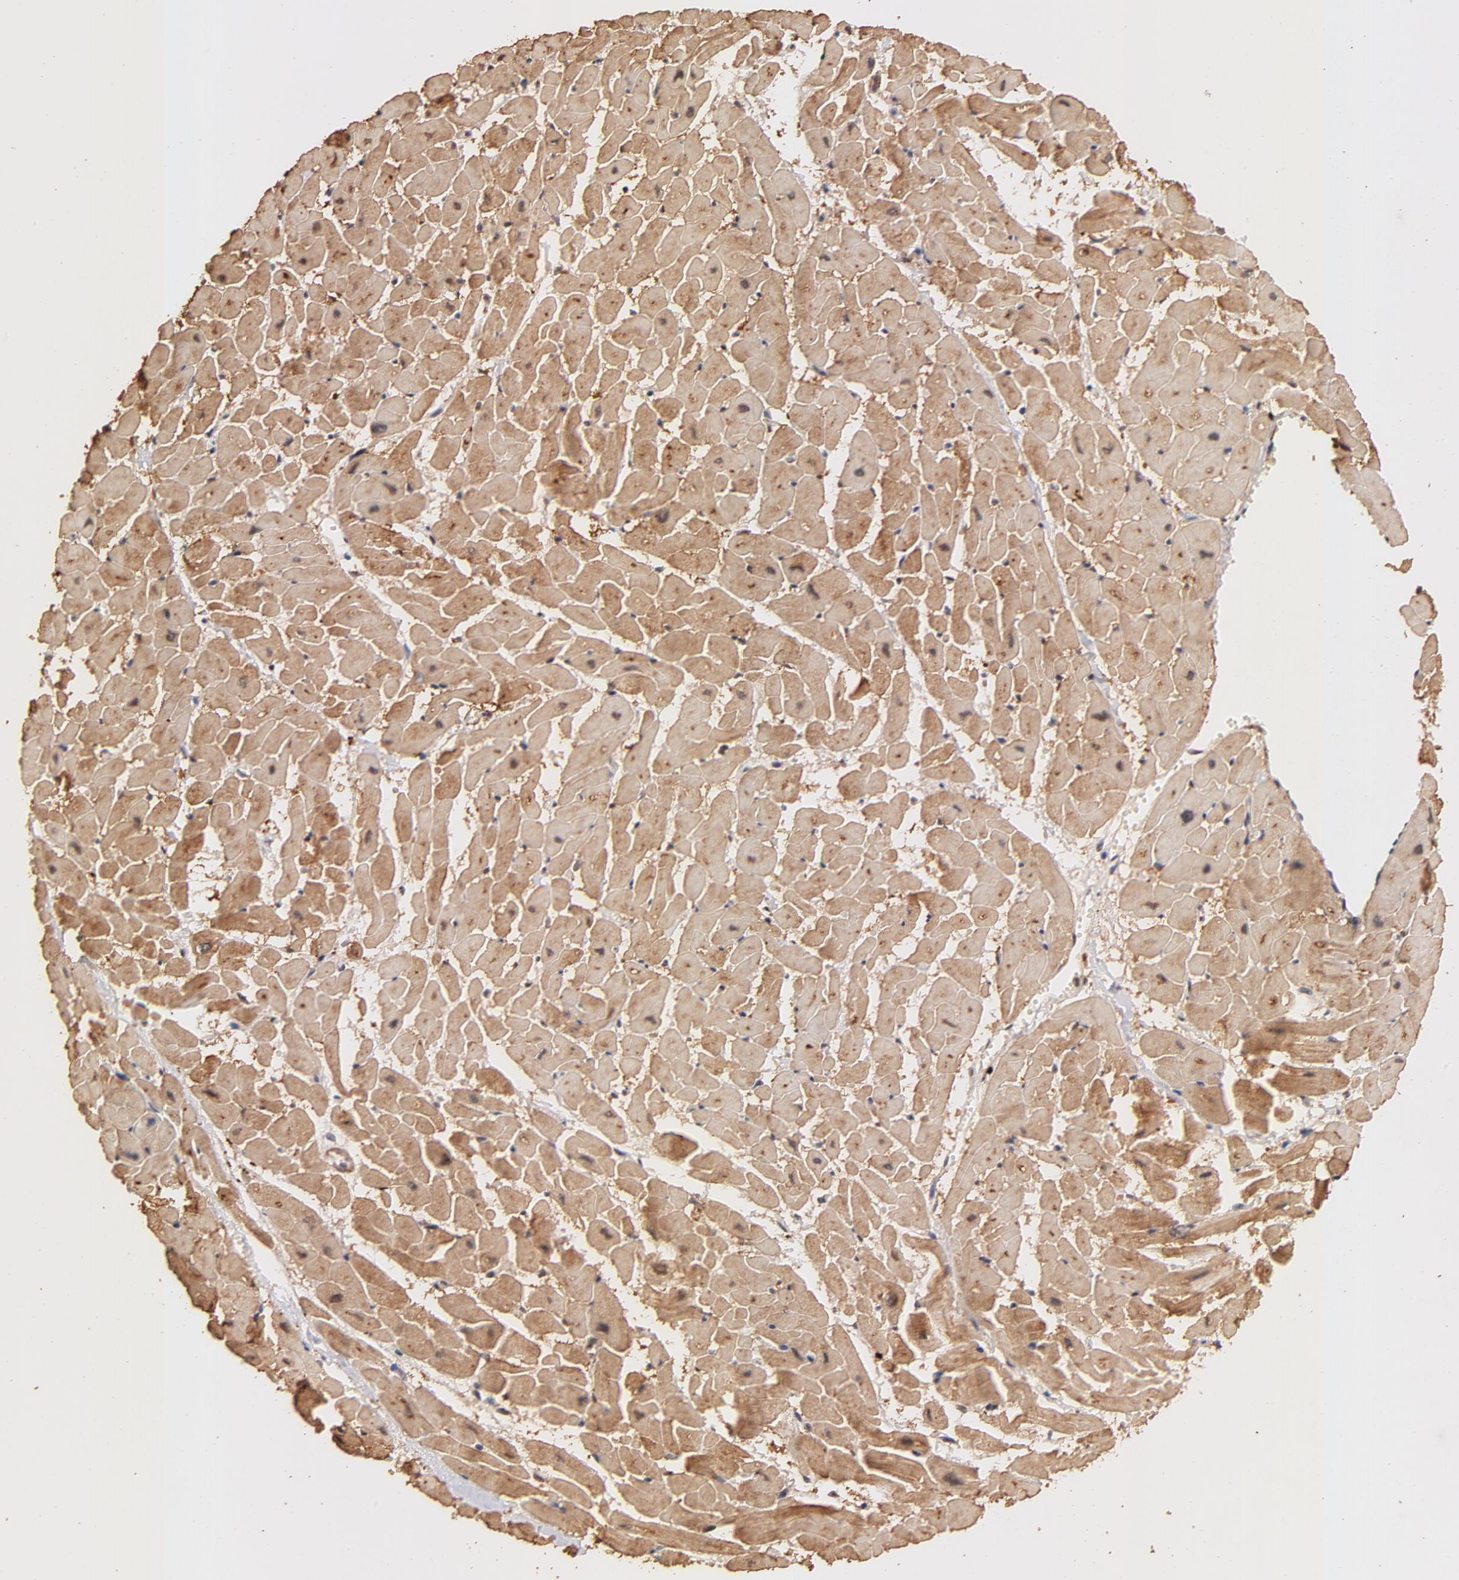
{"staining": {"intensity": "moderate", "quantity": ">75%", "location": "cytoplasmic/membranous"}, "tissue": "heart muscle", "cell_type": "Cardiomyocytes", "image_type": "normal", "snomed": [{"axis": "morphology", "description": "Normal tissue, NOS"}, {"axis": "topography", "description": "Heart"}], "caption": "High-power microscopy captured an immunohistochemistry photomicrograph of unremarkable heart muscle, revealing moderate cytoplasmic/membranous staining in approximately >75% of cardiomyocytes.", "gene": "ZFP92", "patient": {"sex": "female", "age": 19}}